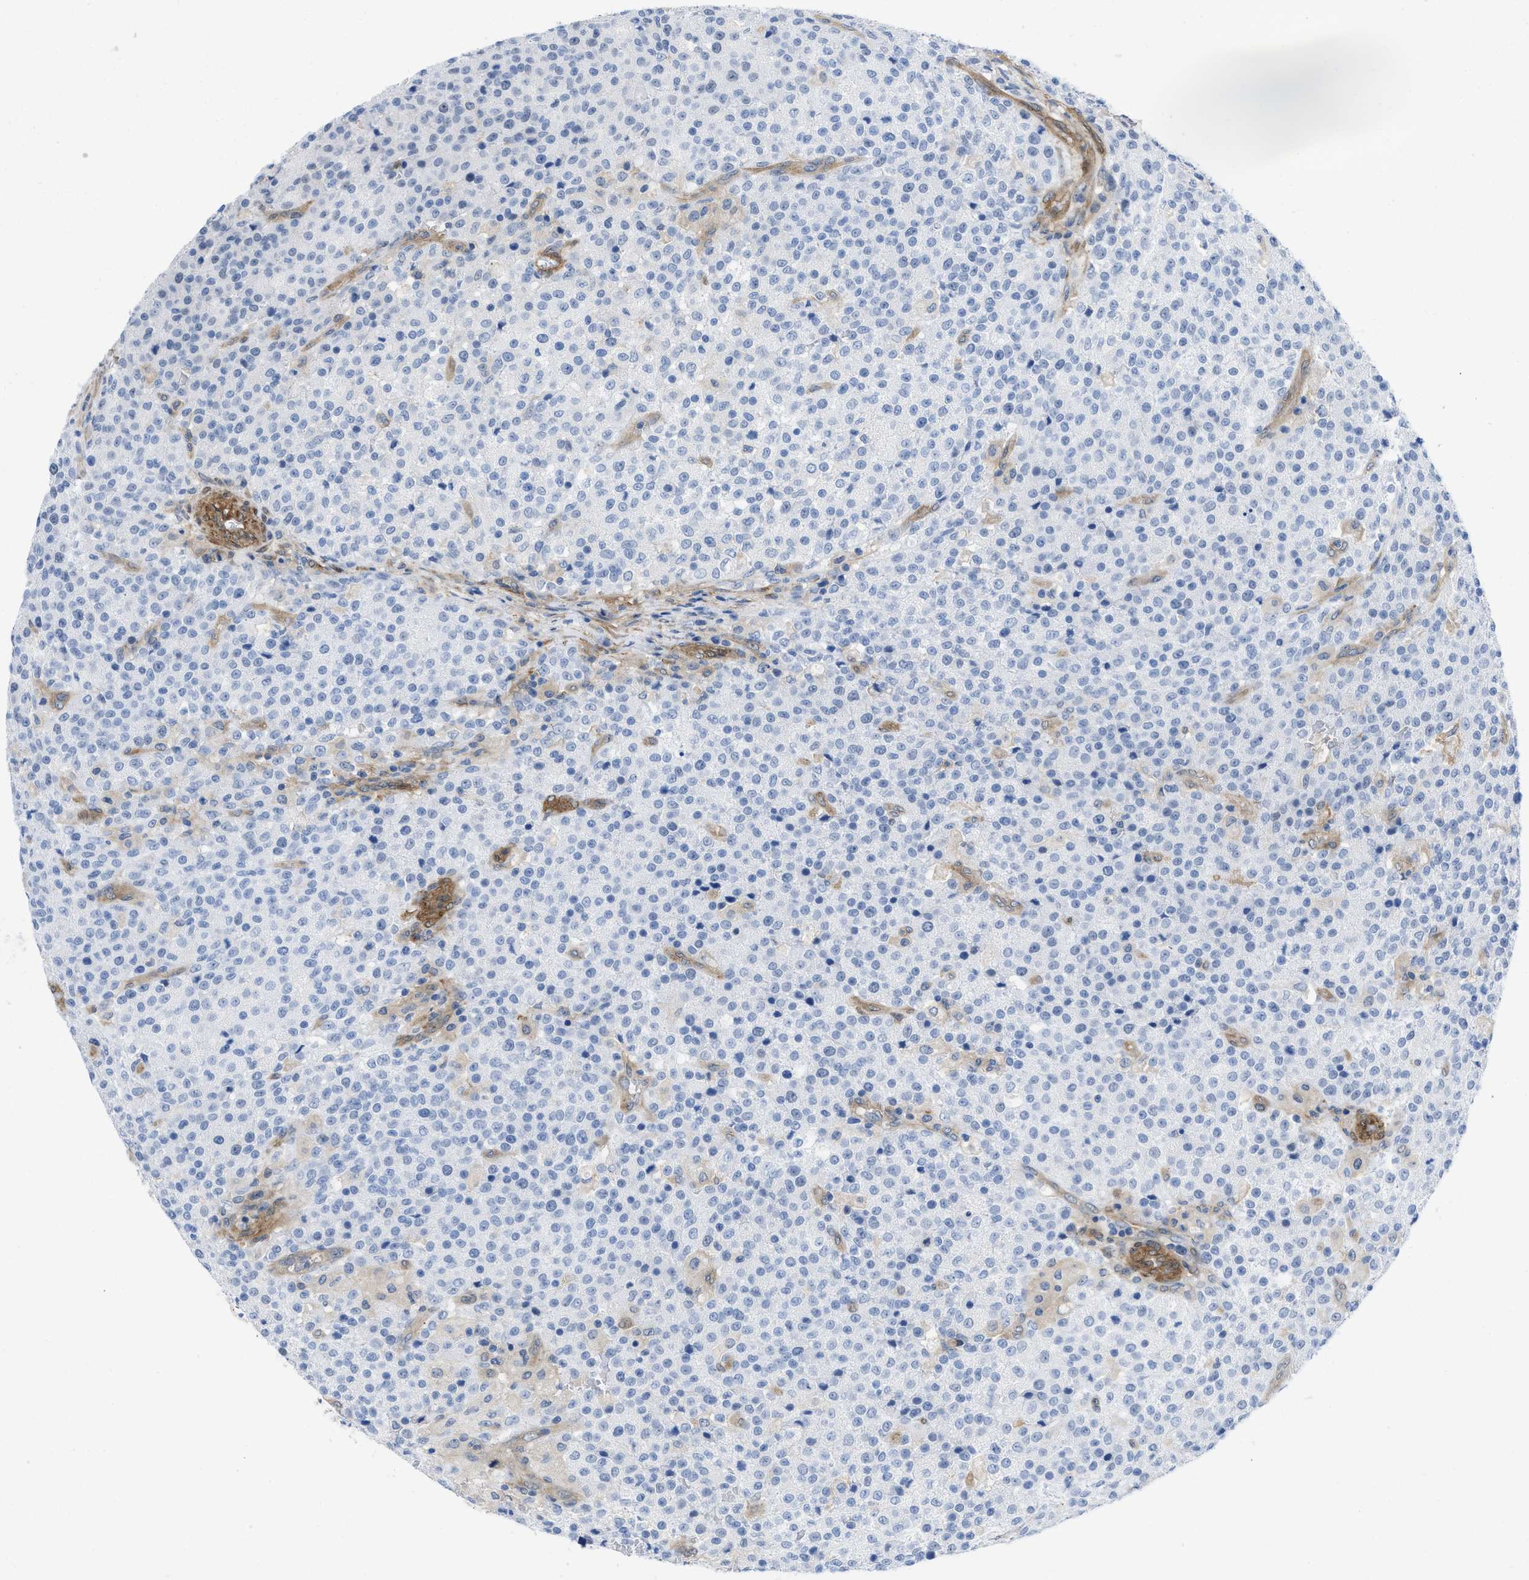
{"staining": {"intensity": "negative", "quantity": "none", "location": "none"}, "tissue": "testis cancer", "cell_type": "Tumor cells", "image_type": "cancer", "snomed": [{"axis": "morphology", "description": "Seminoma, NOS"}, {"axis": "topography", "description": "Testis"}], "caption": "Immunohistochemical staining of human testis cancer demonstrates no significant positivity in tumor cells.", "gene": "PDLIM5", "patient": {"sex": "male", "age": 59}}